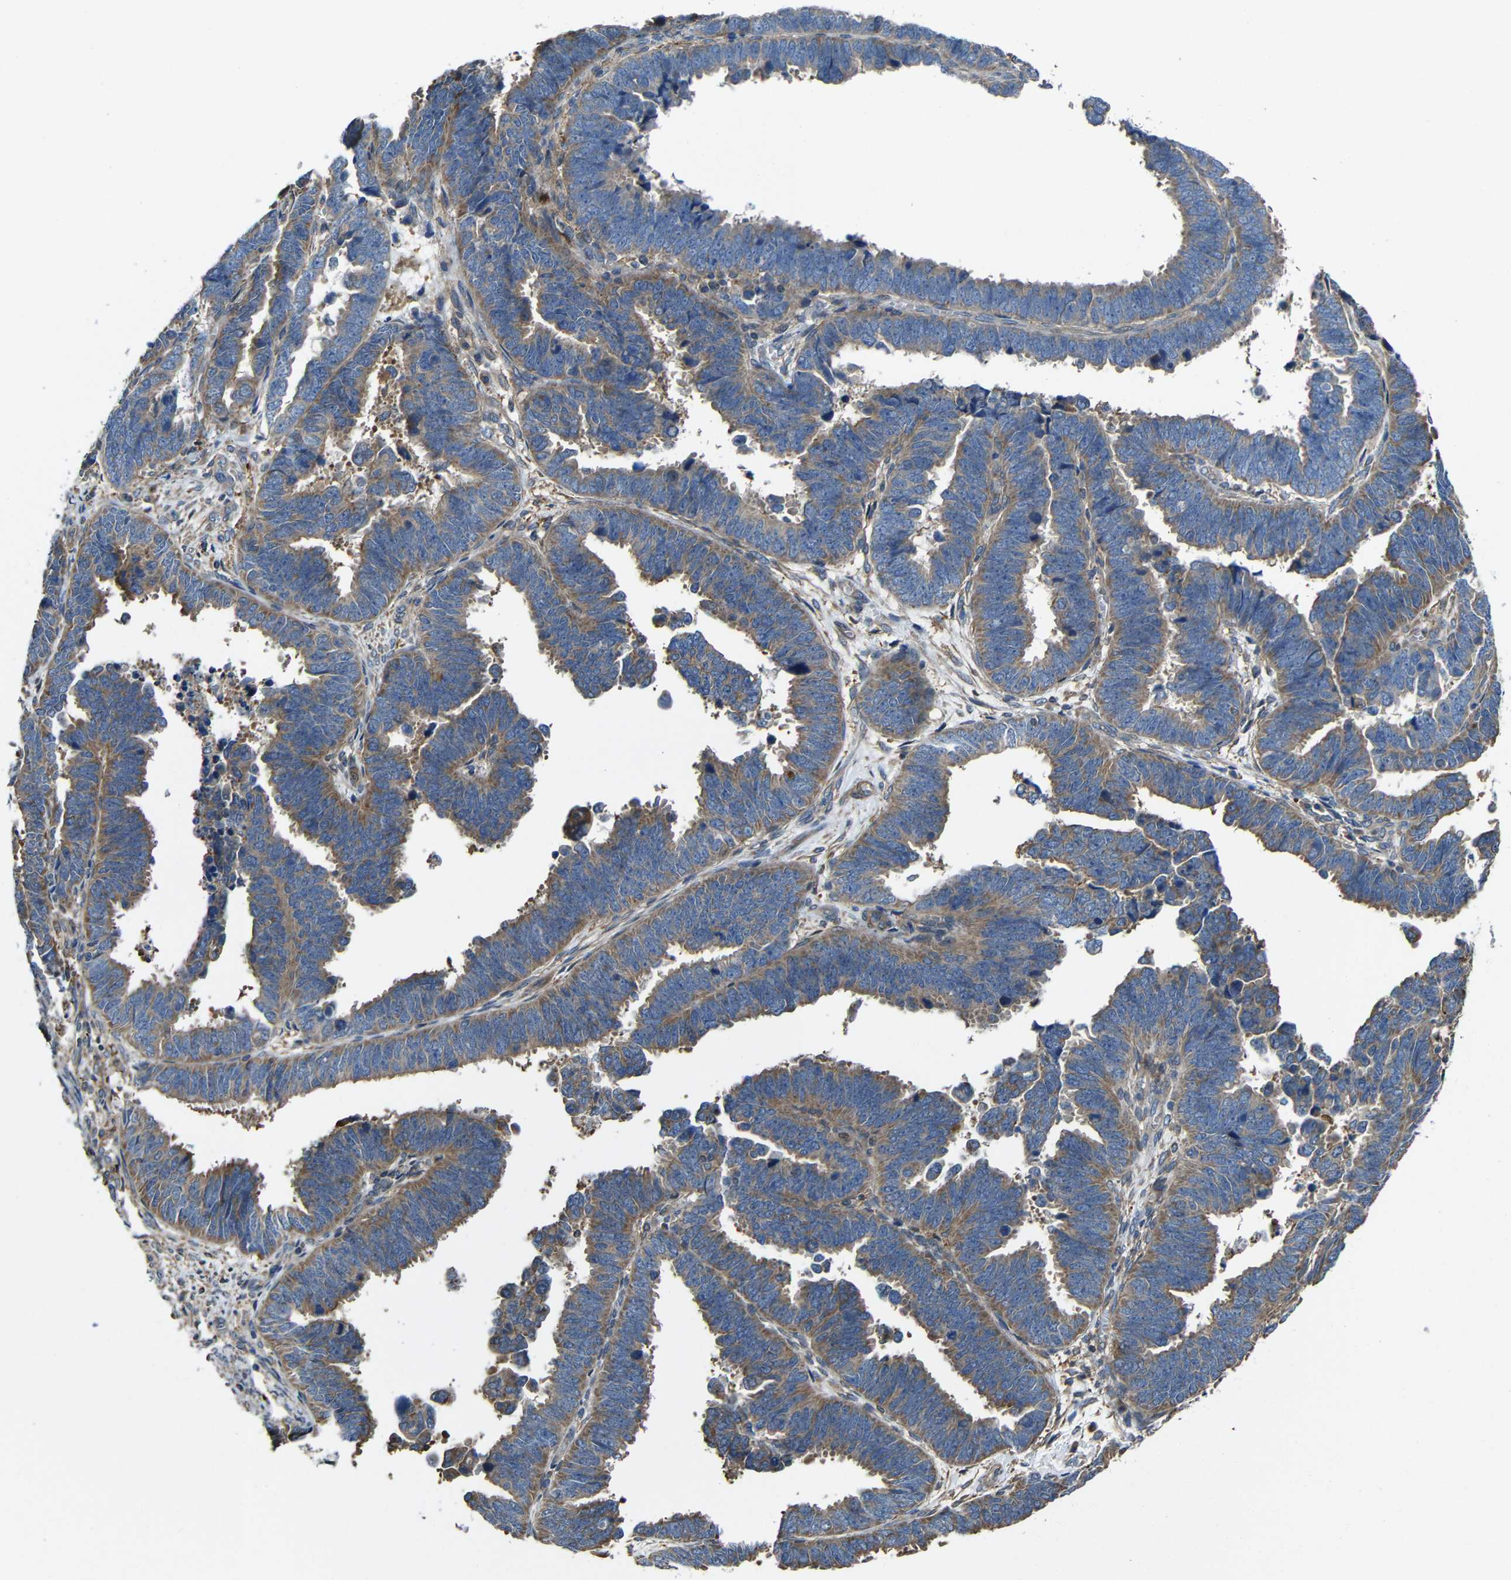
{"staining": {"intensity": "moderate", "quantity": ">75%", "location": "cytoplasmic/membranous"}, "tissue": "endometrial cancer", "cell_type": "Tumor cells", "image_type": "cancer", "snomed": [{"axis": "morphology", "description": "Adenocarcinoma, NOS"}, {"axis": "topography", "description": "Endometrium"}], "caption": "Immunohistochemistry photomicrograph of neoplastic tissue: adenocarcinoma (endometrial) stained using immunohistochemistry (IHC) displays medium levels of moderate protein expression localized specifically in the cytoplasmic/membranous of tumor cells, appearing as a cytoplasmic/membranous brown color.", "gene": "GDI1", "patient": {"sex": "female", "age": 75}}